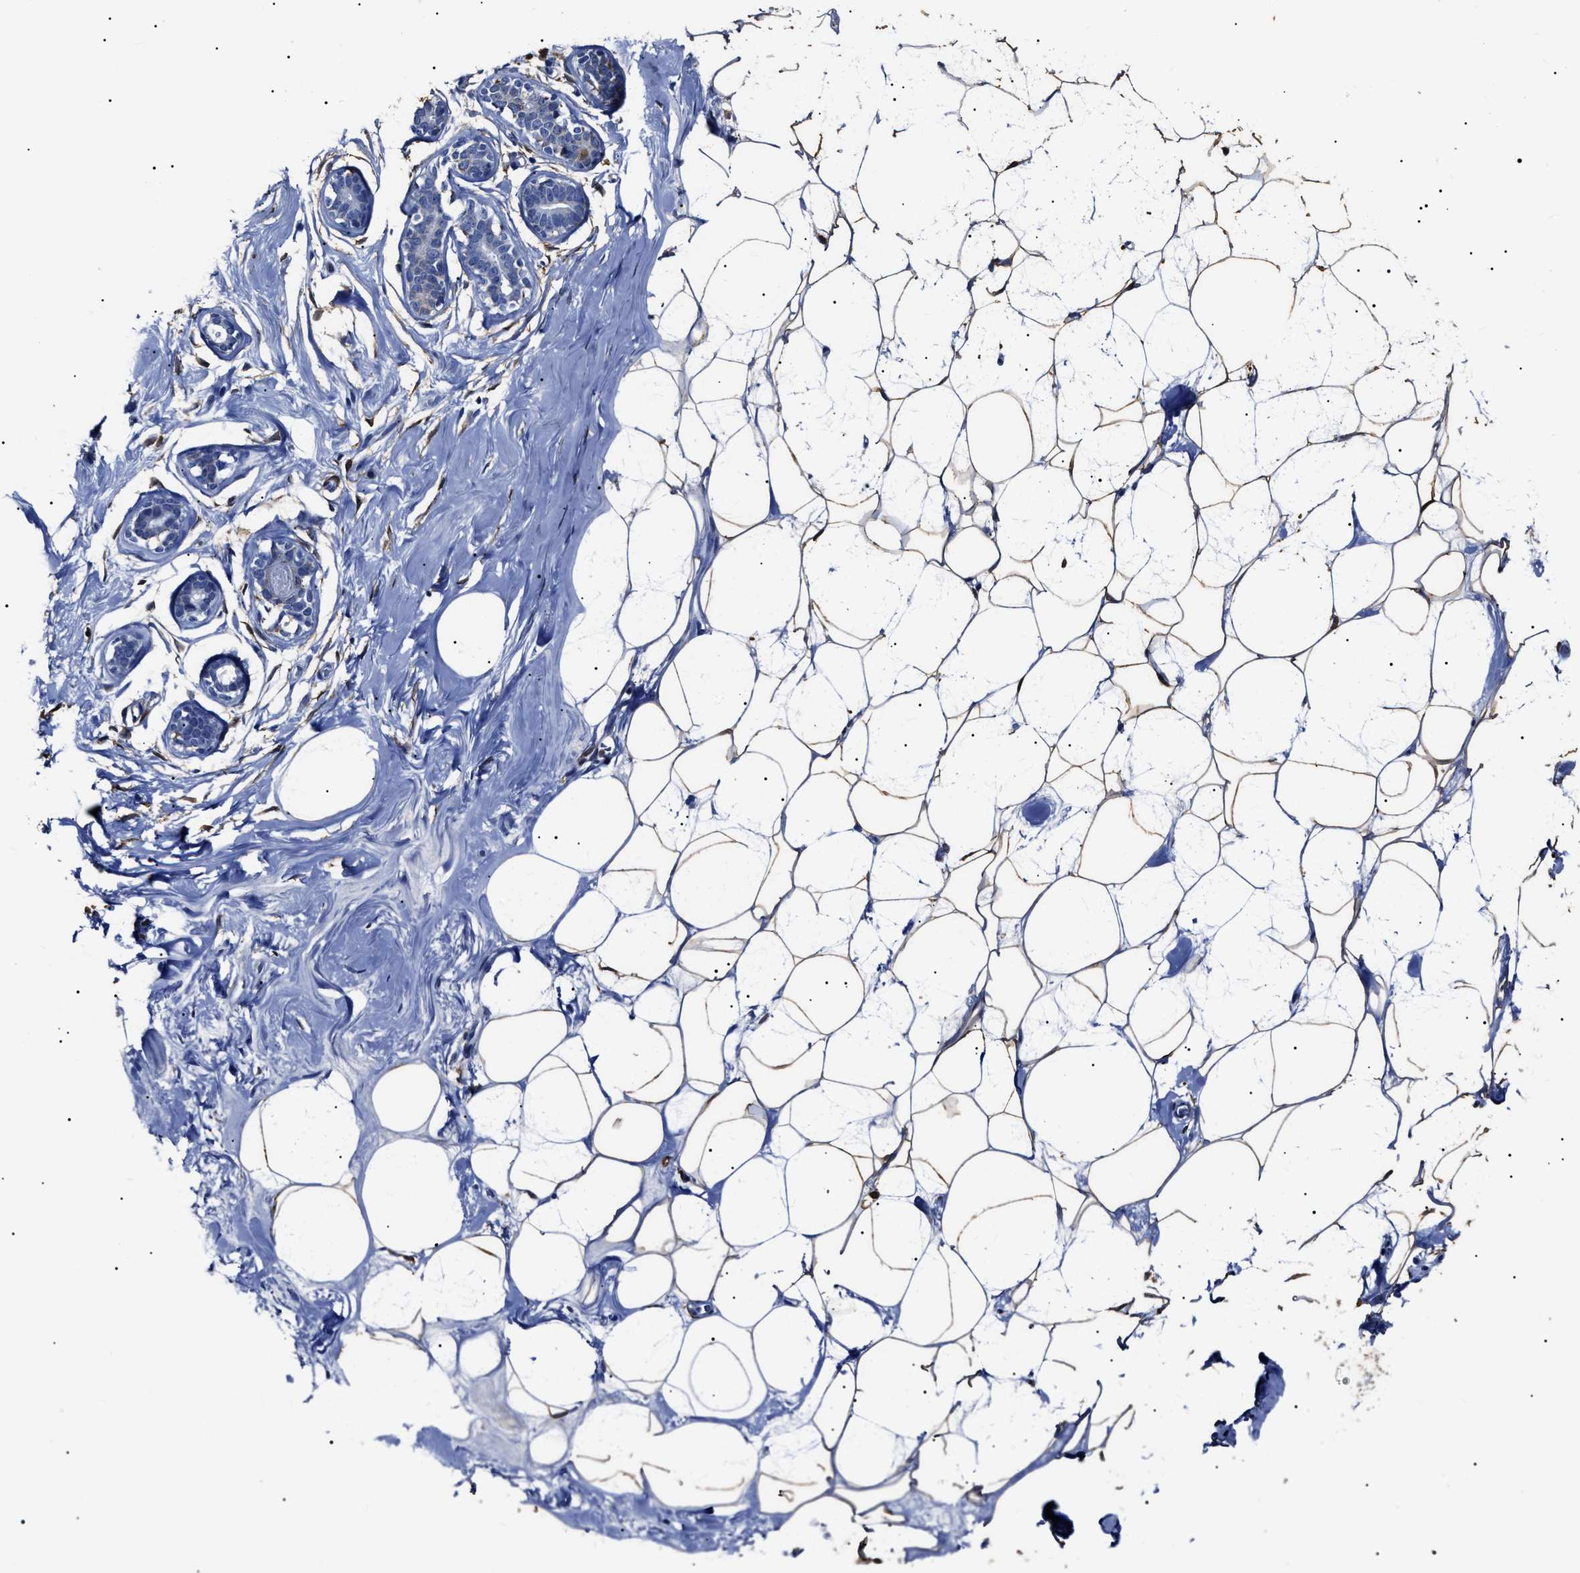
{"staining": {"intensity": "strong", "quantity": ">75%", "location": "cytoplasmic/membranous"}, "tissue": "adipose tissue", "cell_type": "Adipocytes", "image_type": "normal", "snomed": [{"axis": "morphology", "description": "Normal tissue, NOS"}, {"axis": "morphology", "description": "Fibrosis, NOS"}, {"axis": "topography", "description": "Breast"}, {"axis": "topography", "description": "Adipose tissue"}], "caption": "Immunohistochemical staining of benign human adipose tissue displays high levels of strong cytoplasmic/membranous expression in about >75% of adipocytes. (brown staining indicates protein expression, while blue staining denotes nuclei).", "gene": "ALDH1A1", "patient": {"sex": "female", "age": 39}}